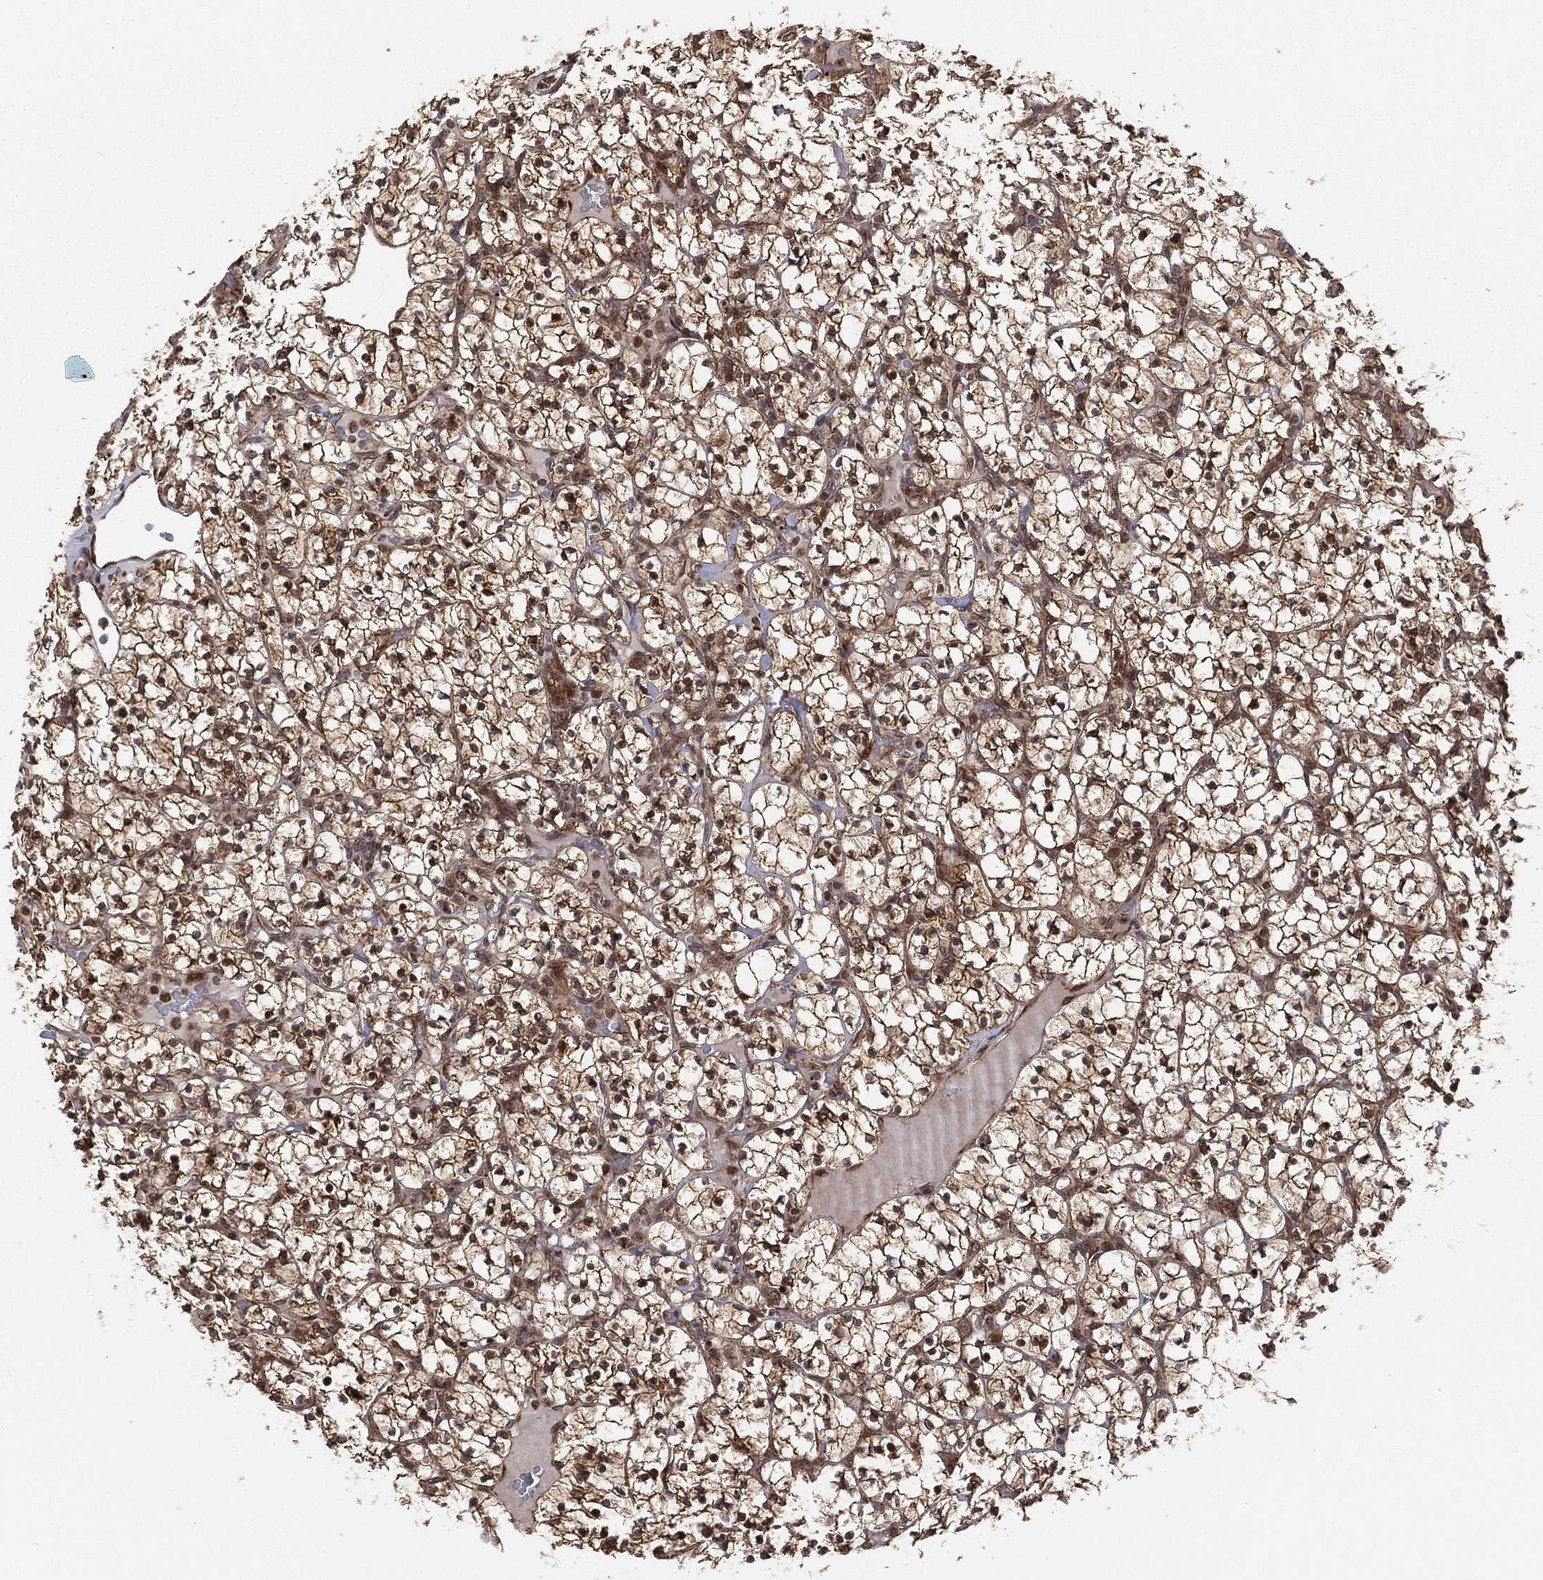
{"staining": {"intensity": "strong", "quantity": ">75%", "location": "cytoplasmic/membranous,nuclear"}, "tissue": "renal cancer", "cell_type": "Tumor cells", "image_type": "cancer", "snomed": [{"axis": "morphology", "description": "Adenocarcinoma, NOS"}, {"axis": "topography", "description": "Kidney"}], "caption": "Brown immunohistochemical staining in renal cancer shows strong cytoplasmic/membranous and nuclear positivity in about >75% of tumor cells. (IHC, brightfield microscopy, high magnification).", "gene": "MDM2", "patient": {"sex": "female", "age": 89}}